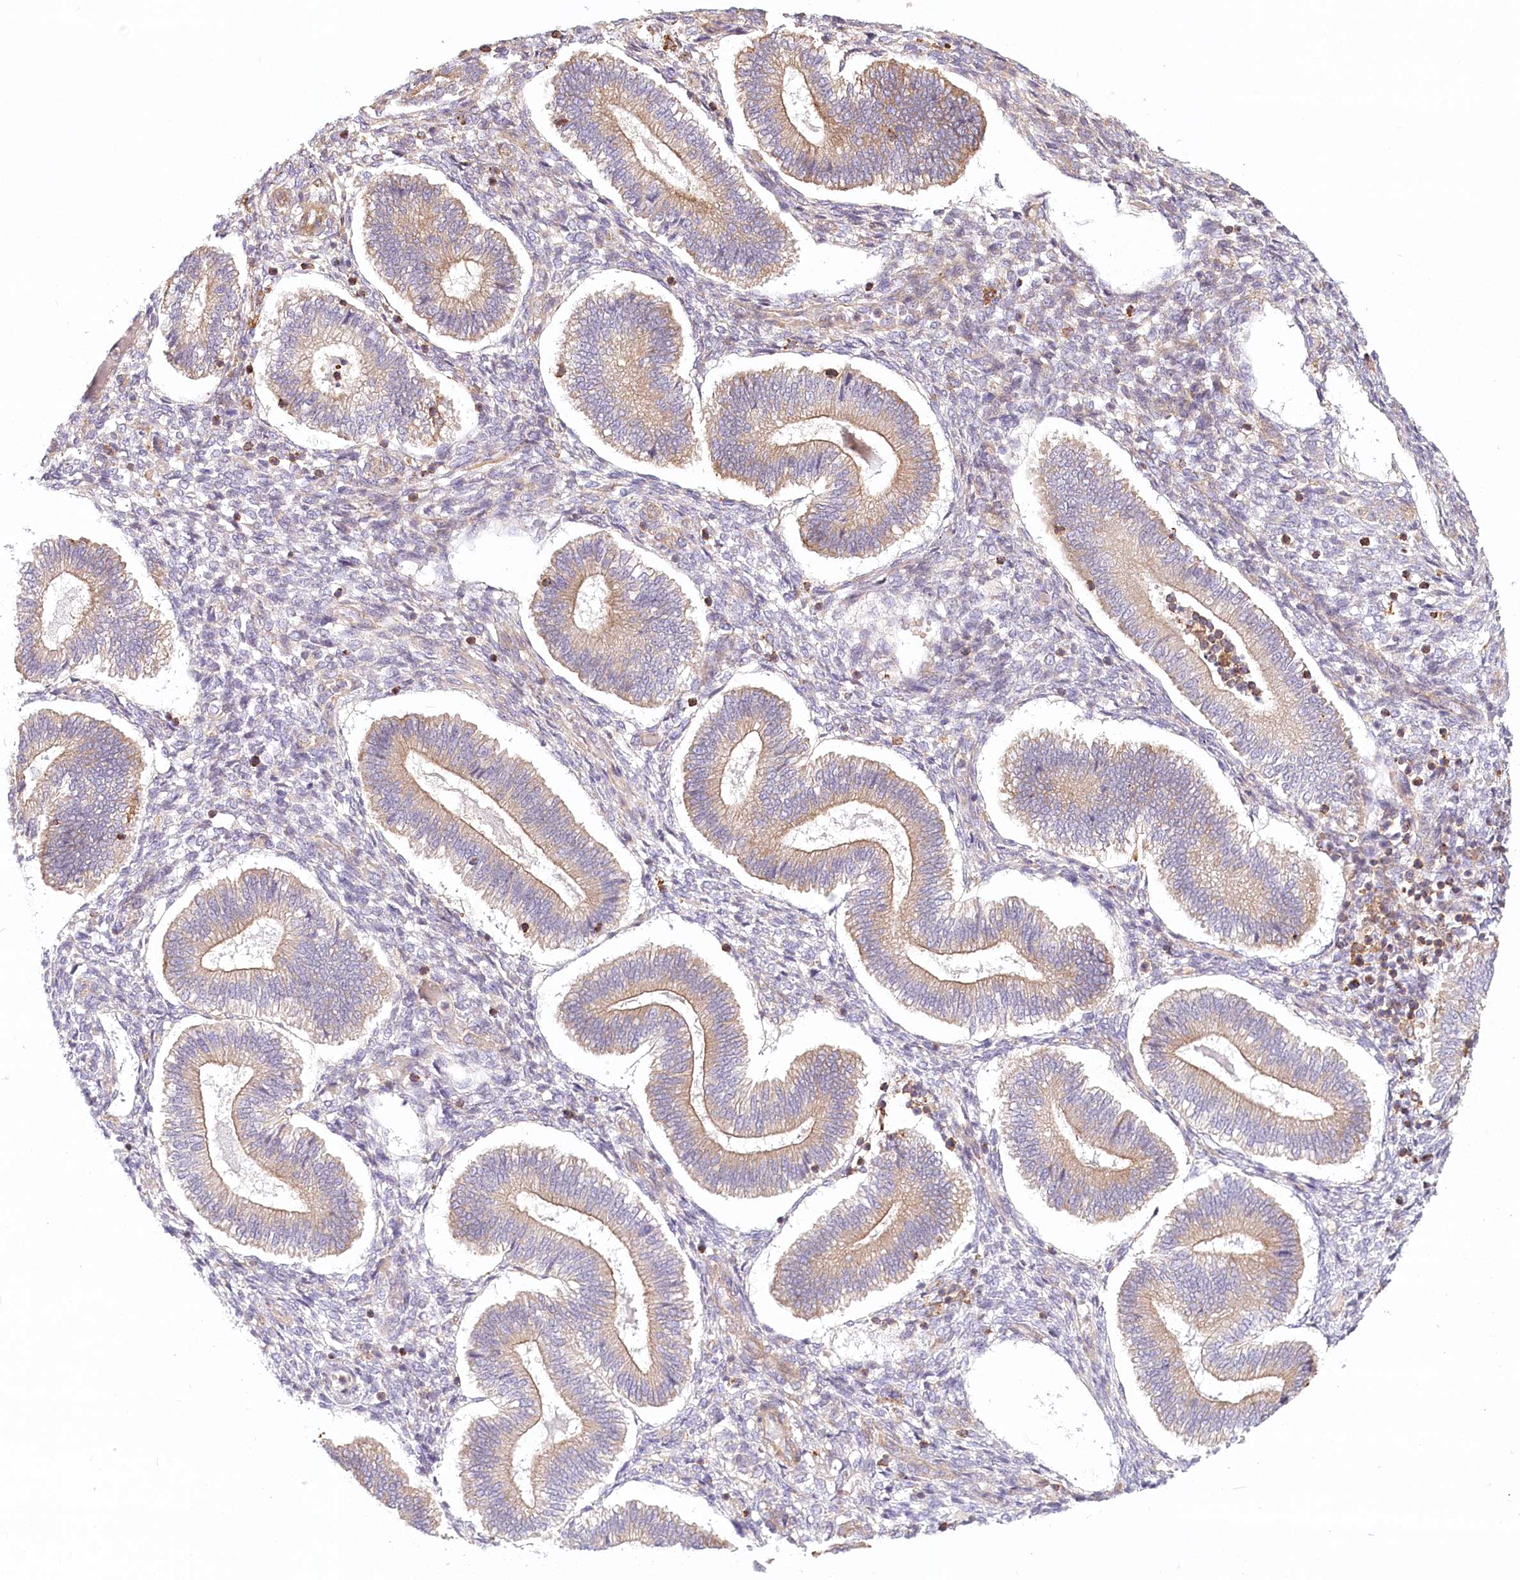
{"staining": {"intensity": "negative", "quantity": "none", "location": "none"}, "tissue": "endometrium", "cell_type": "Cells in endometrial stroma", "image_type": "normal", "snomed": [{"axis": "morphology", "description": "Normal tissue, NOS"}, {"axis": "topography", "description": "Endometrium"}], "caption": "DAB immunohistochemical staining of normal human endometrium exhibits no significant expression in cells in endometrial stroma.", "gene": "UMPS", "patient": {"sex": "female", "age": 25}}